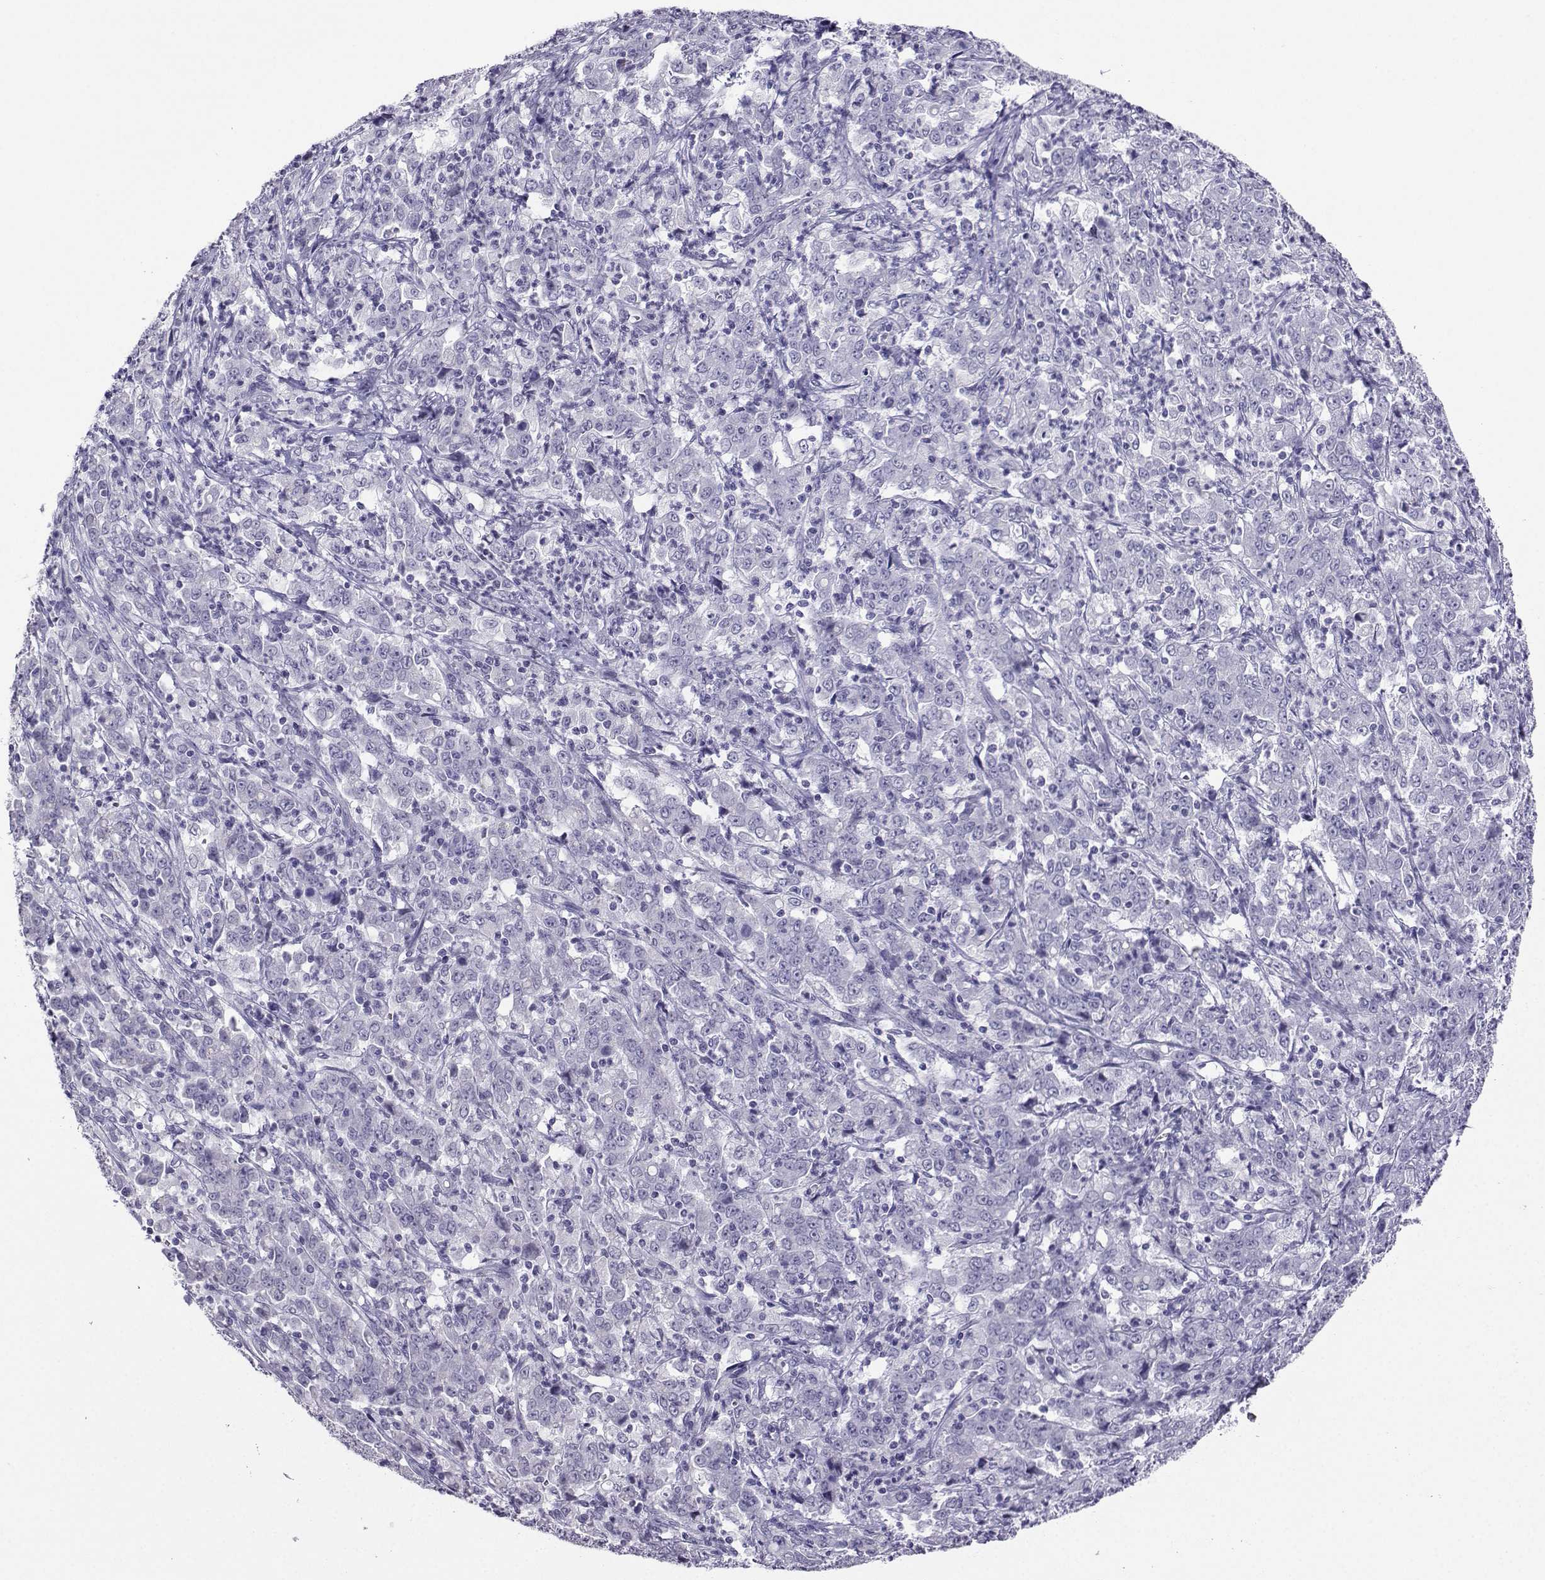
{"staining": {"intensity": "negative", "quantity": "none", "location": "none"}, "tissue": "stomach cancer", "cell_type": "Tumor cells", "image_type": "cancer", "snomed": [{"axis": "morphology", "description": "Adenocarcinoma, NOS"}, {"axis": "topography", "description": "Stomach, lower"}], "caption": "Immunohistochemical staining of stomach cancer (adenocarcinoma) reveals no significant staining in tumor cells.", "gene": "KIF17", "patient": {"sex": "female", "age": 71}}